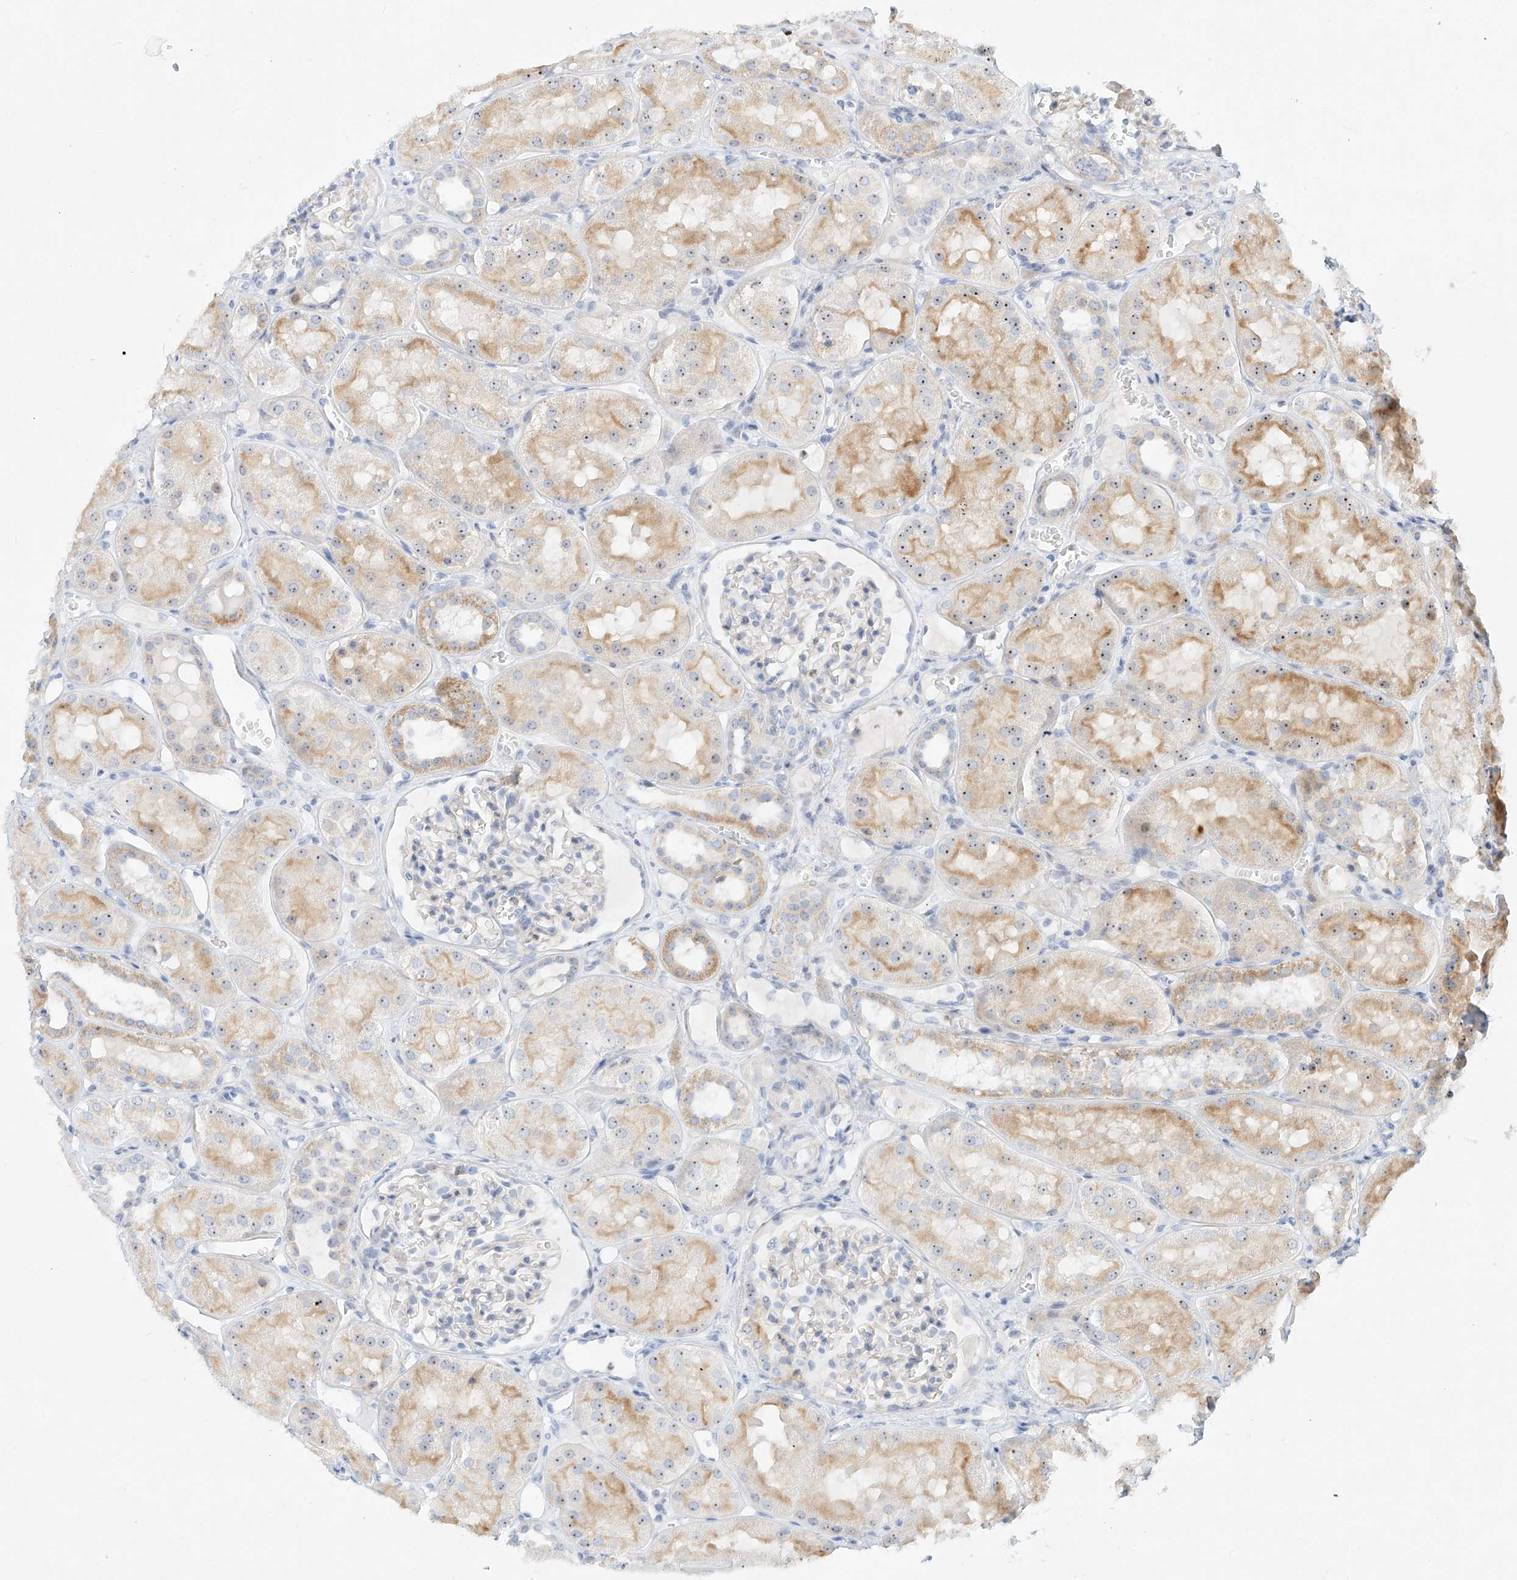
{"staining": {"intensity": "negative", "quantity": "none", "location": "none"}, "tissue": "kidney", "cell_type": "Cells in glomeruli", "image_type": "normal", "snomed": [{"axis": "morphology", "description": "Normal tissue, NOS"}, {"axis": "topography", "description": "Kidney"}], "caption": "Immunohistochemistry (IHC) photomicrograph of normal kidney: human kidney stained with DAB (3,3'-diaminobenzidine) reveals no significant protein positivity in cells in glomeruli.", "gene": "SNU13", "patient": {"sex": "male", "age": 16}}